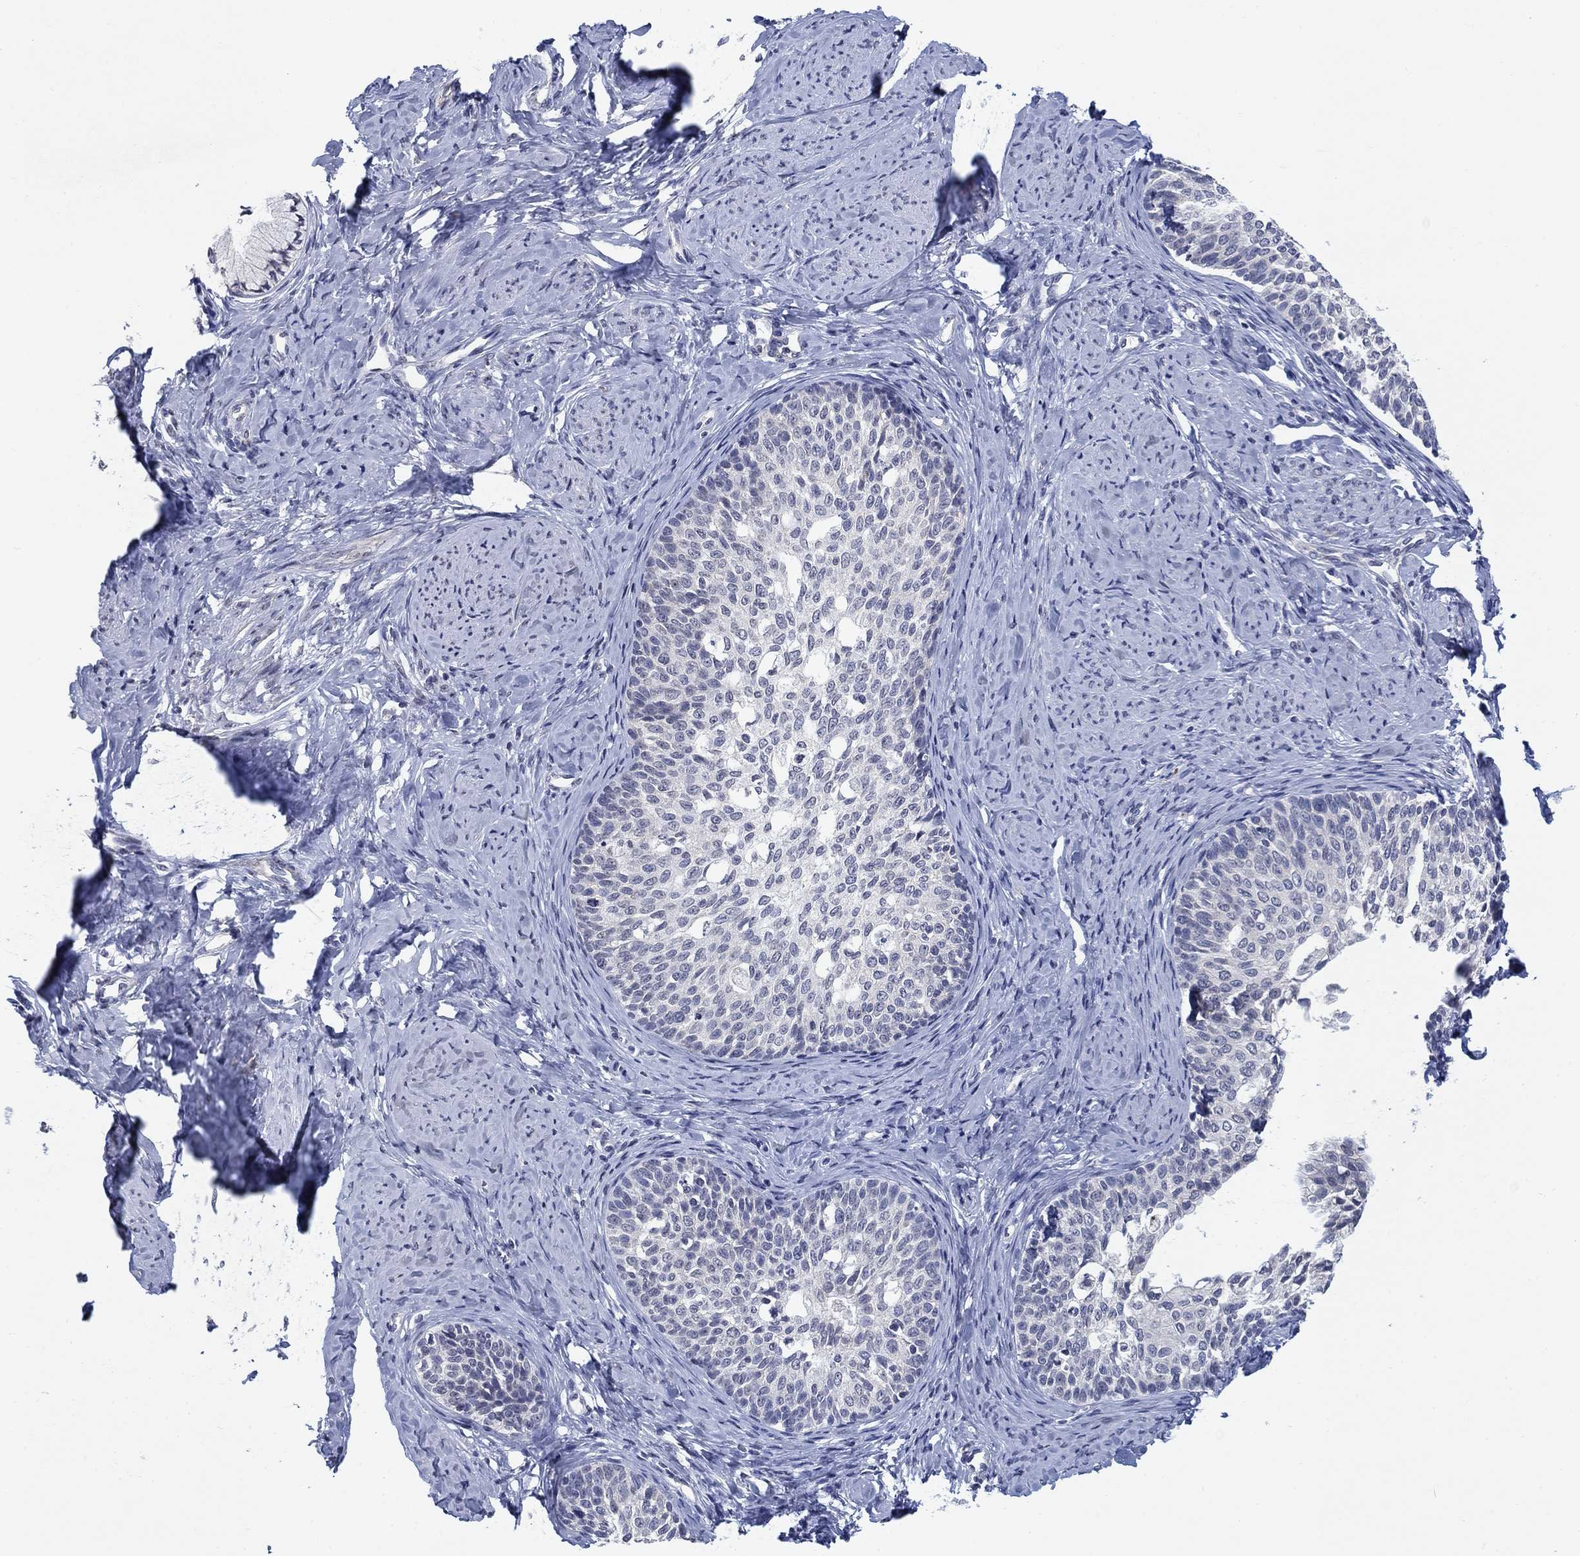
{"staining": {"intensity": "negative", "quantity": "none", "location": "none"}, "tissue": "cervical cancer", "cell_type": "Tumor cells", "image_type": "cancer", "snomed": [{"axis": "morphology", "description": "Squamous cell carcinoma, NOS"}, {"axis": "topography", "description": "Cervix"}], "caption": "Cervical cancer was stained to show a protein in brown. There is no significant expression in tumor cells. (DAB (3,3'-diaminobenzidine) immunohistochemistry (IHC) visualized using brightfield microscopy, high magnification).", "gene": "OTUB2", "patient": {"sex": "female", "age": 51}}